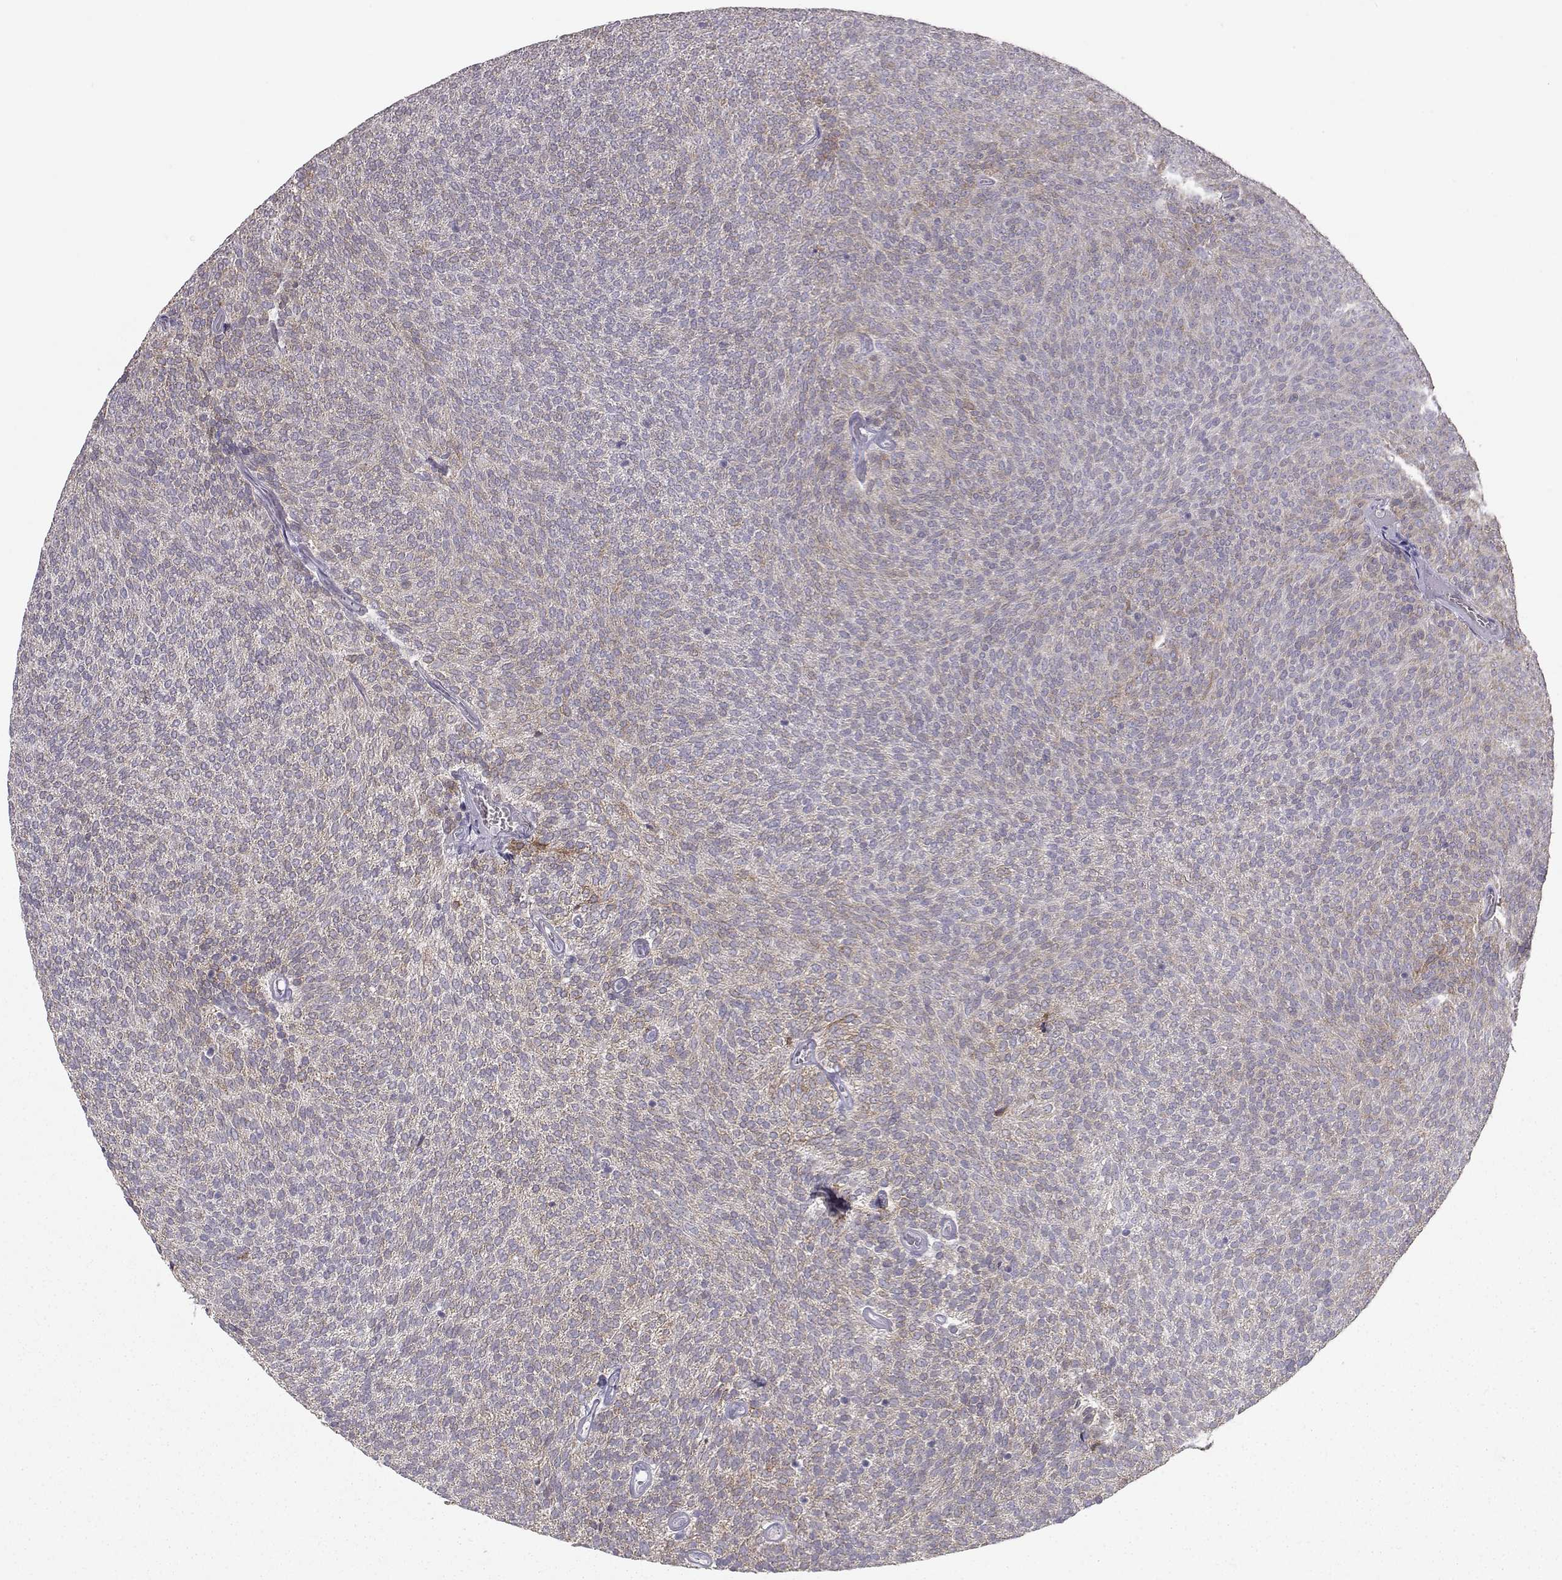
{"staining": {"intensity": "moderate", "quantity": "<25%", "location": "cytoplasmic/membranous"}, "tissue": "urothelial cancer", "cell_type": "Tumor cells", "image_type": "cancer", "snomed": [{"axis": "morphology", "description": "Urothelial carcinoma, Low grade"}, {"axis": "topography", "description": "Urinary bladder"}], "caption": "Low-grade urothelial carcinoma stained for a protein (brown) shows moderate cytoplasmic/membranous positive staining in approximately <25% of tumor cells.", "gene": "LAMB3", "patient": {"sex": "male", "age": 77}}